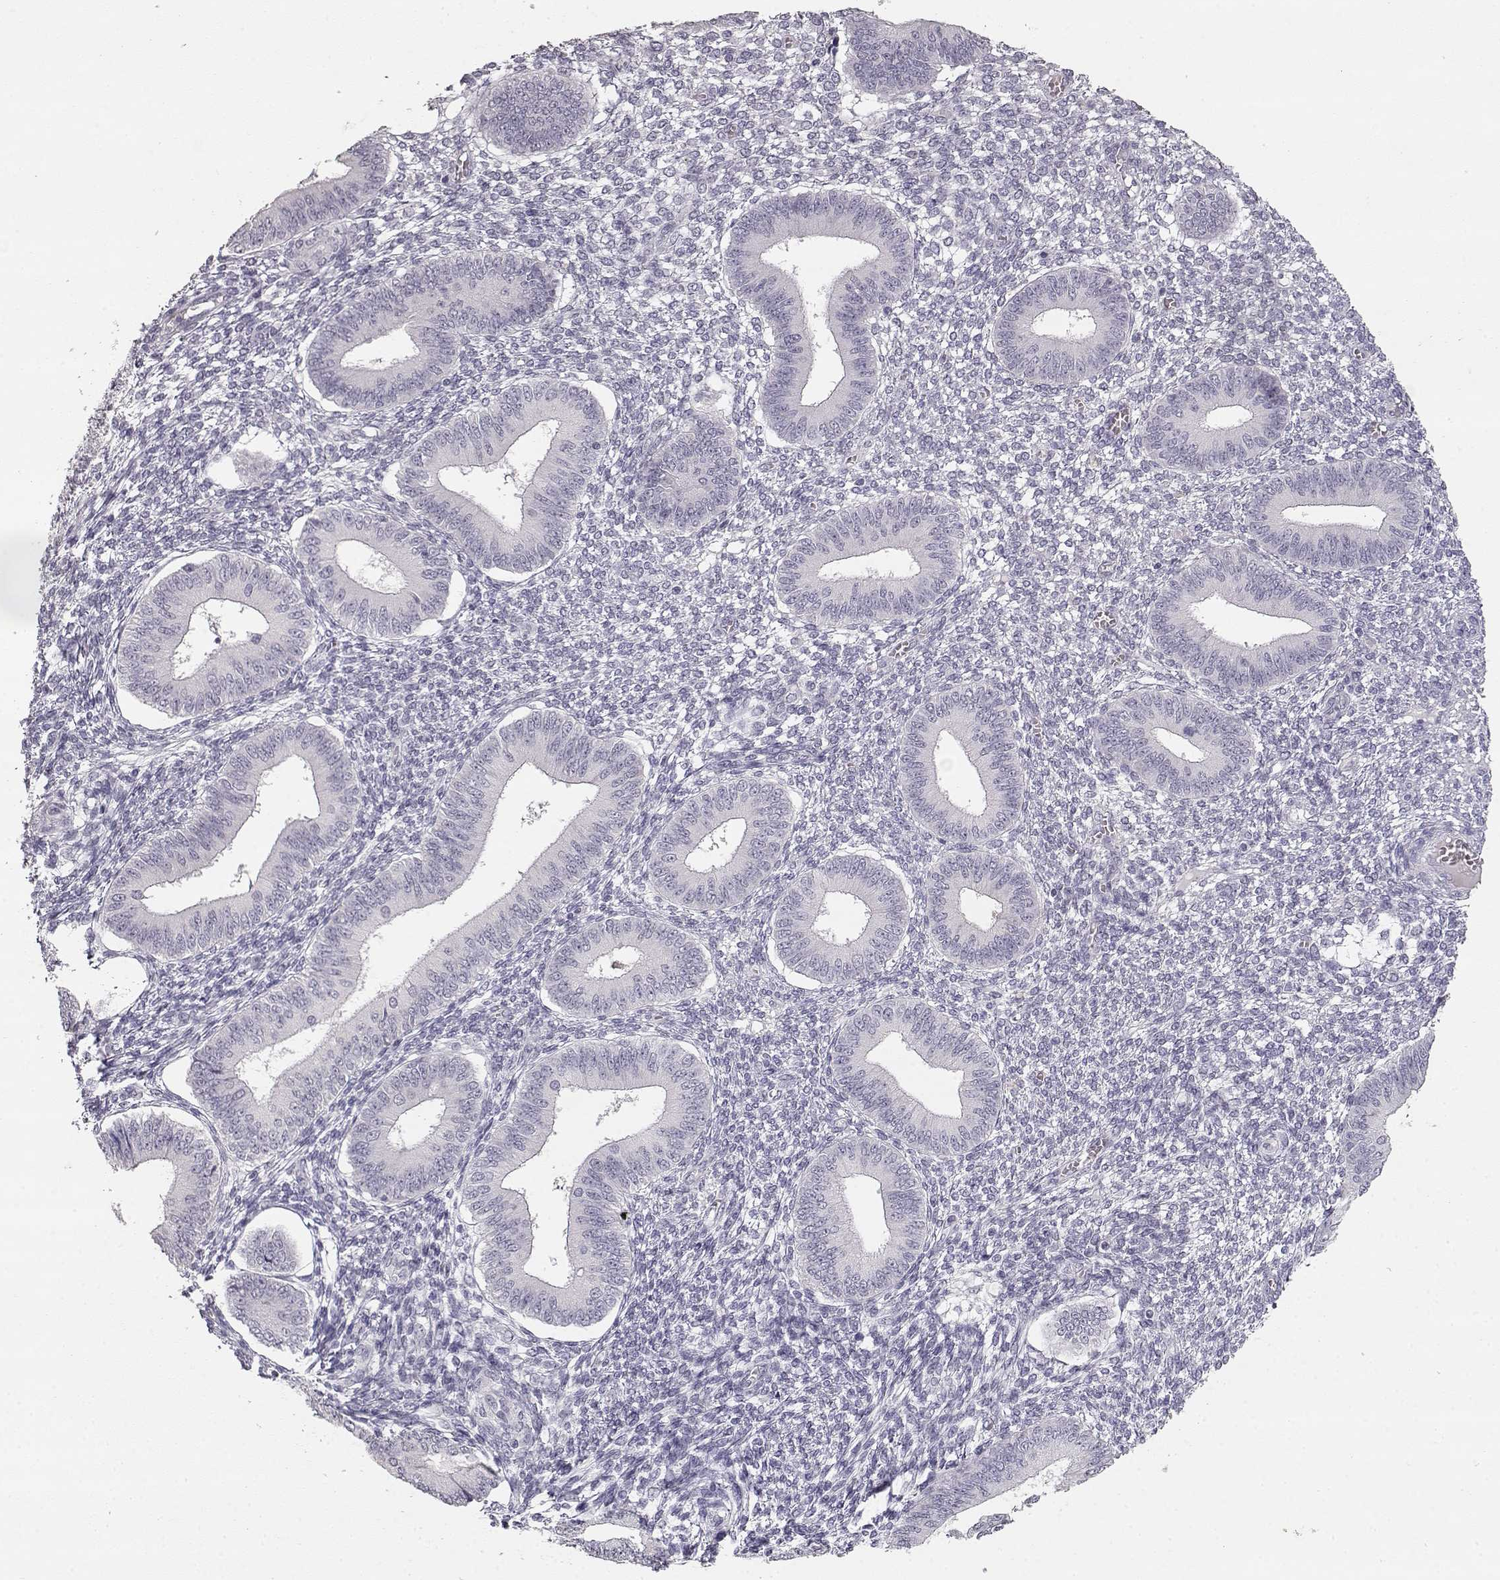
{"staining": {"intensity": "negative", "quantity": "none", "location": "none"}, "tissue": "endometrium", "cell_type": "Cells in endometrial stroma", "image_type": "normal", "snomed": [{"axis": "morphology", "description": "Normal tissue, NOS"}, {"axis": "topography", "description": "Endometrium"}], "caption": "Immunohistochemical staining of unremarkable endometrium reveals no significant staining in cells in endometrial stroma.", "gene": "TPH2", "patient": {"sex": "female", "age": 42}}